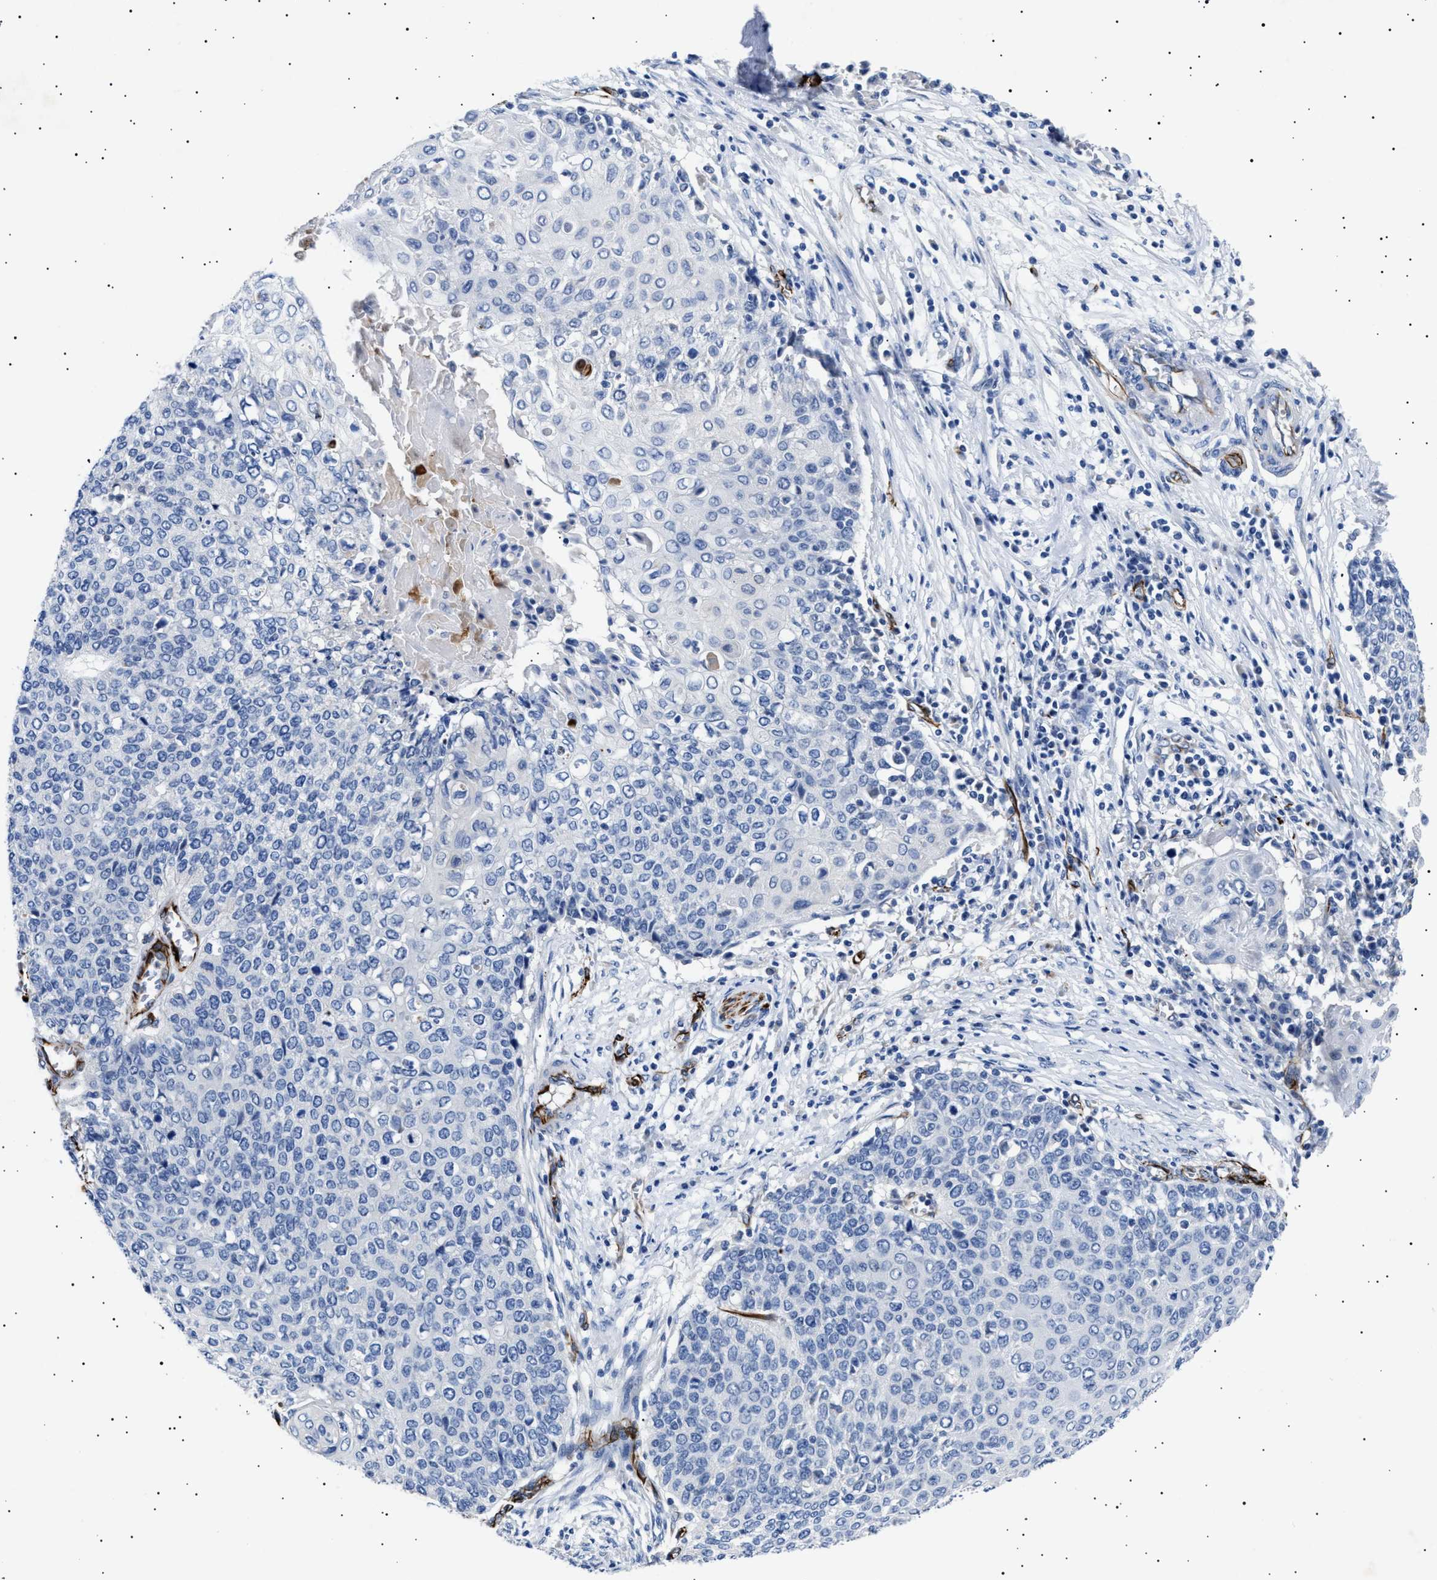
{"staining": {"intensity": "negative", "quantity": "none", "location": "none"}, "tissue": "cervical cancer", "cell_type": "Tumor cells", "image_type": "cancer", "snomed": [{"axis": "morphology", "description": "Squamous cell carcinoma, NOS"}, {"axis": "topography", "description": "Cervix"}], "caption": "Image shows no protein positivity in tumor cells of cervical cancer (squamous cell carcinoma) tissue.", "gene": "OLFML2A", "patient": {"sex": "female", "age": 39}}